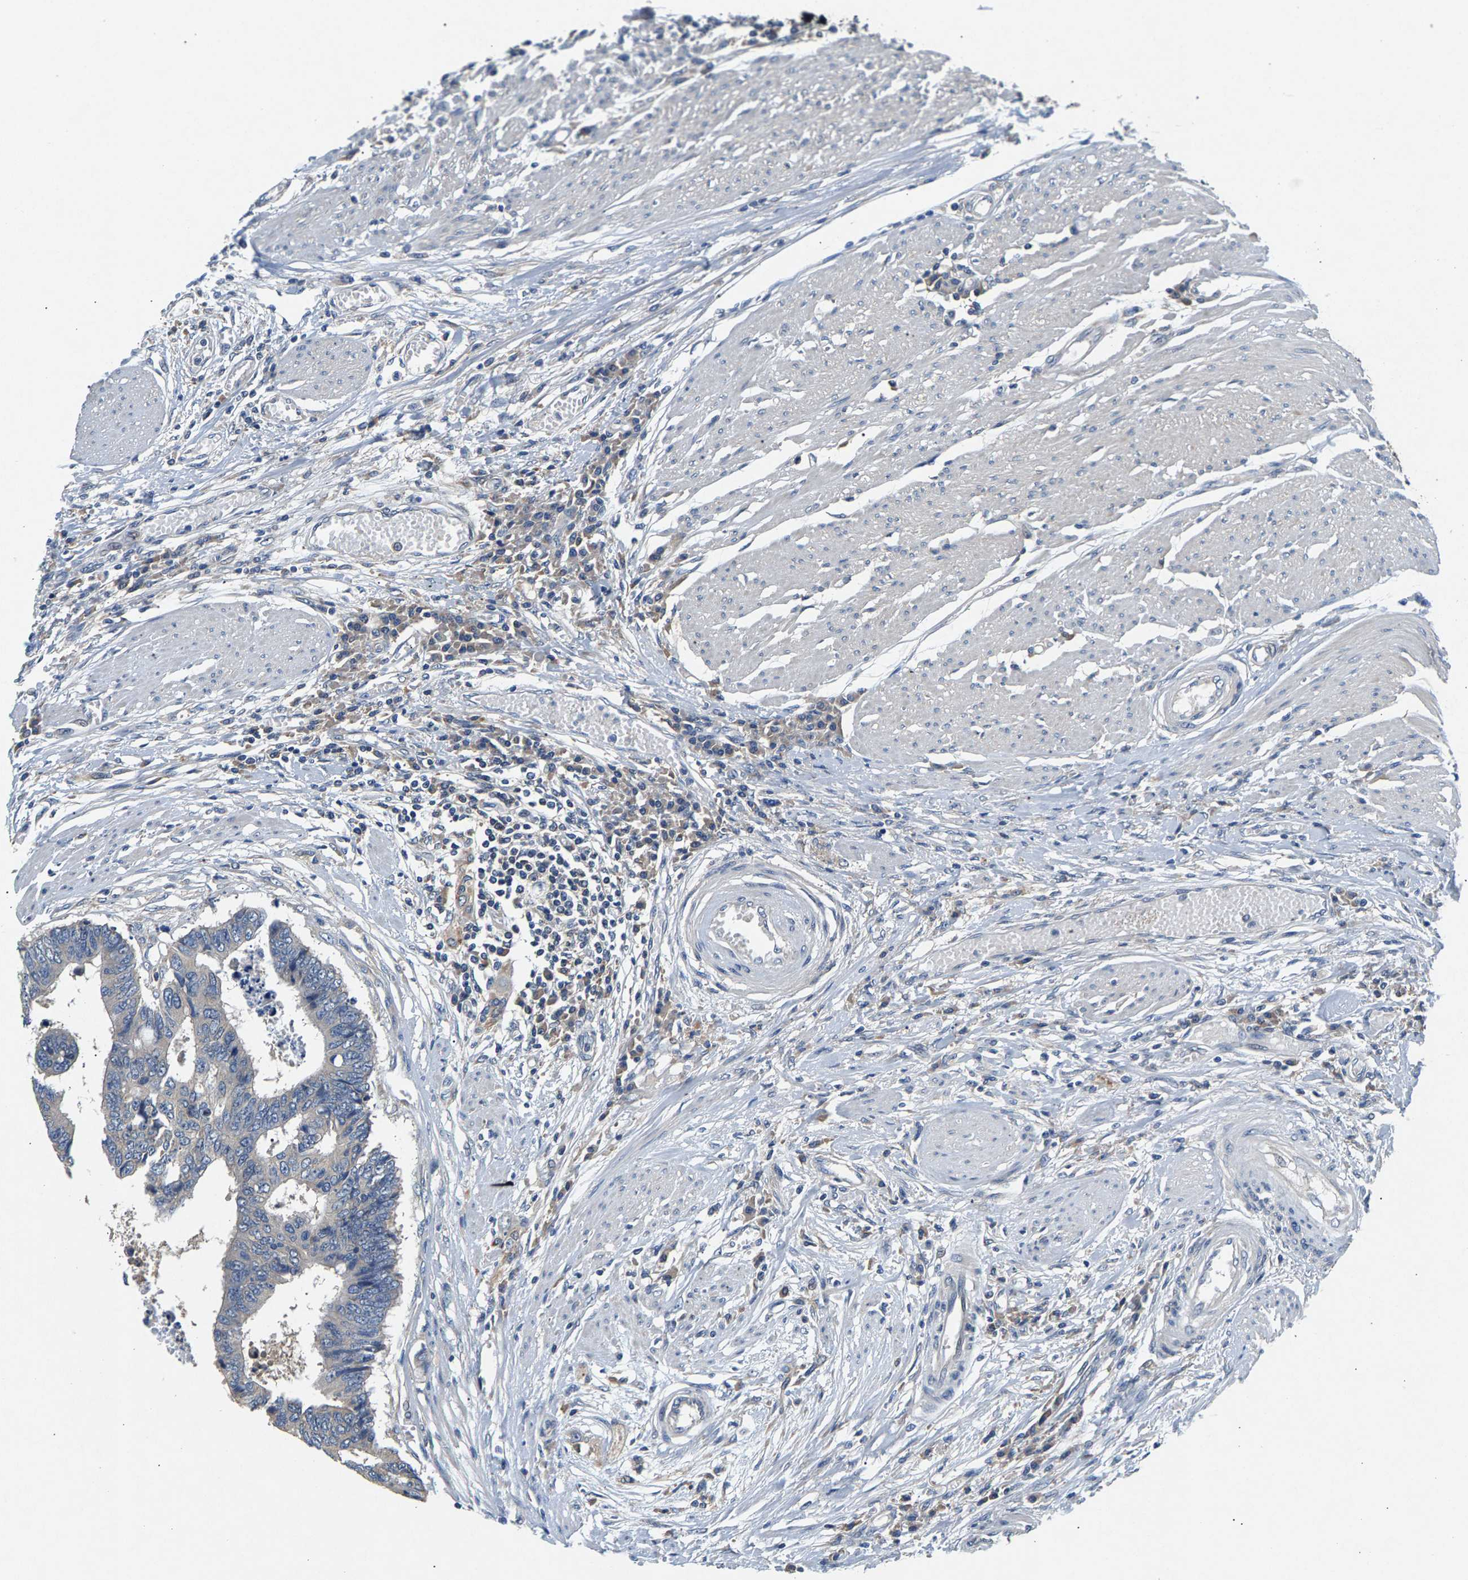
{"staining": {"intensity": "negative", "quantity": "none", "location": "none"}, "tissue": "colorectal cancer", "cell_type": "Tumor cells", "image_type": "cancer", "snomed": [{"axis": "morphology", "description": "Adenocarcinoma, NOS"}, {"axis": "topography", "description": "Rectum"}], "caption": "Immunohistochemistry photomicrograph of human colorectal adenocarcinoma stained for a protein (brown), which demonstrates no expression in tumor cells.", "gene": "NT5C", "patient": {"sex": "male", "age": 84}}